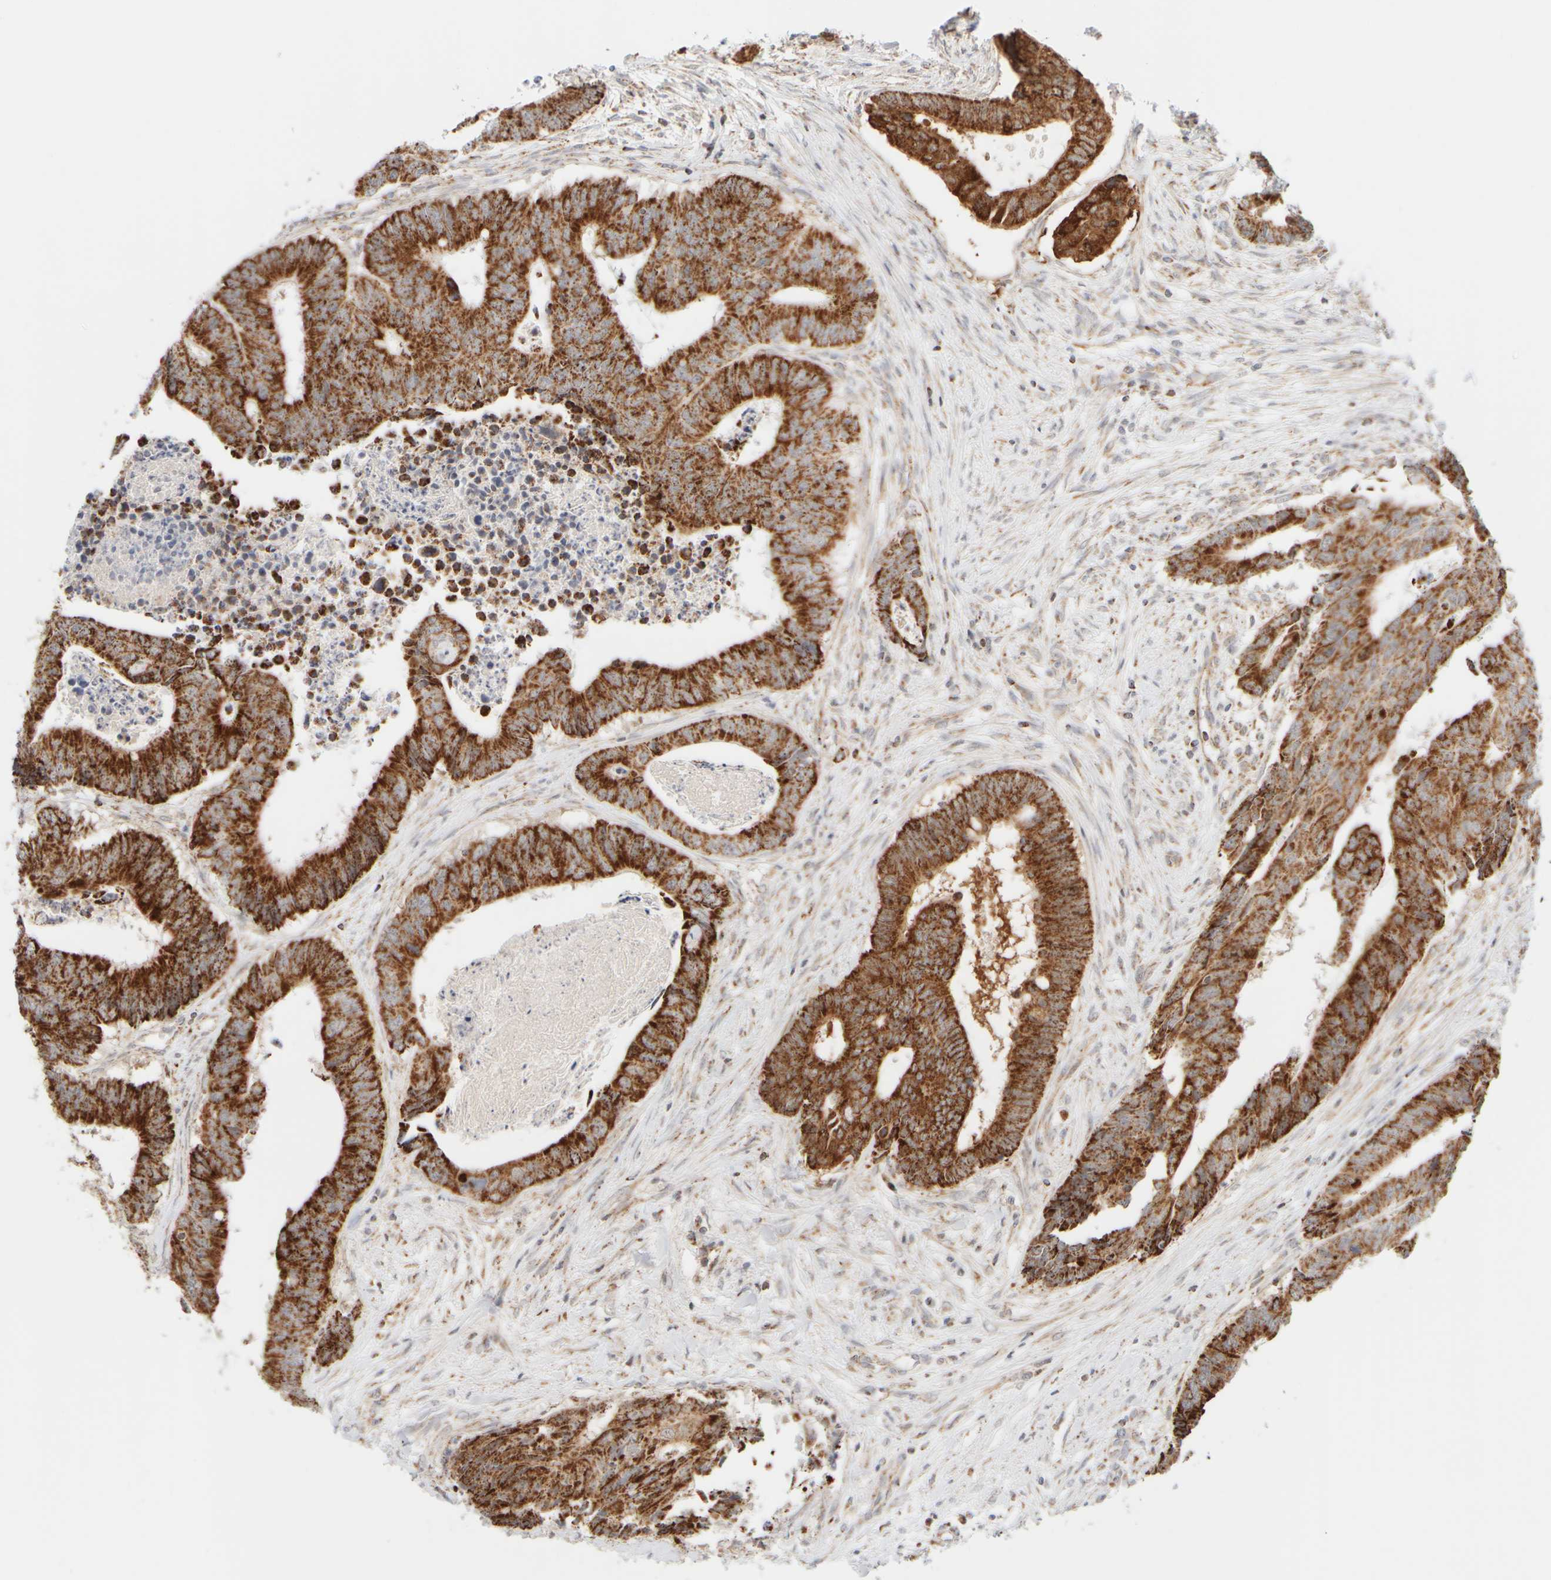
{"staining": {"intensity": "strong", "quantity": ">75%", "location": "cytoplasmic/membranous"}, "tissue": "colorectal cancer", "cell_type": "Tumor cells", "image_type": "cancer", "snomed": [{"axis": "morphology", "description": "Adenocarcinoma, NOS"}, {"axis": "topography", "description": "Rectum"}], "caption": "A brown stain shows strong cytoplasmic/membranous positivity of a protein in human colorectal adenocarcinoma tumor cells.", "gene": "PPM1K", "patient": {"sex": "male", "age": 84}}